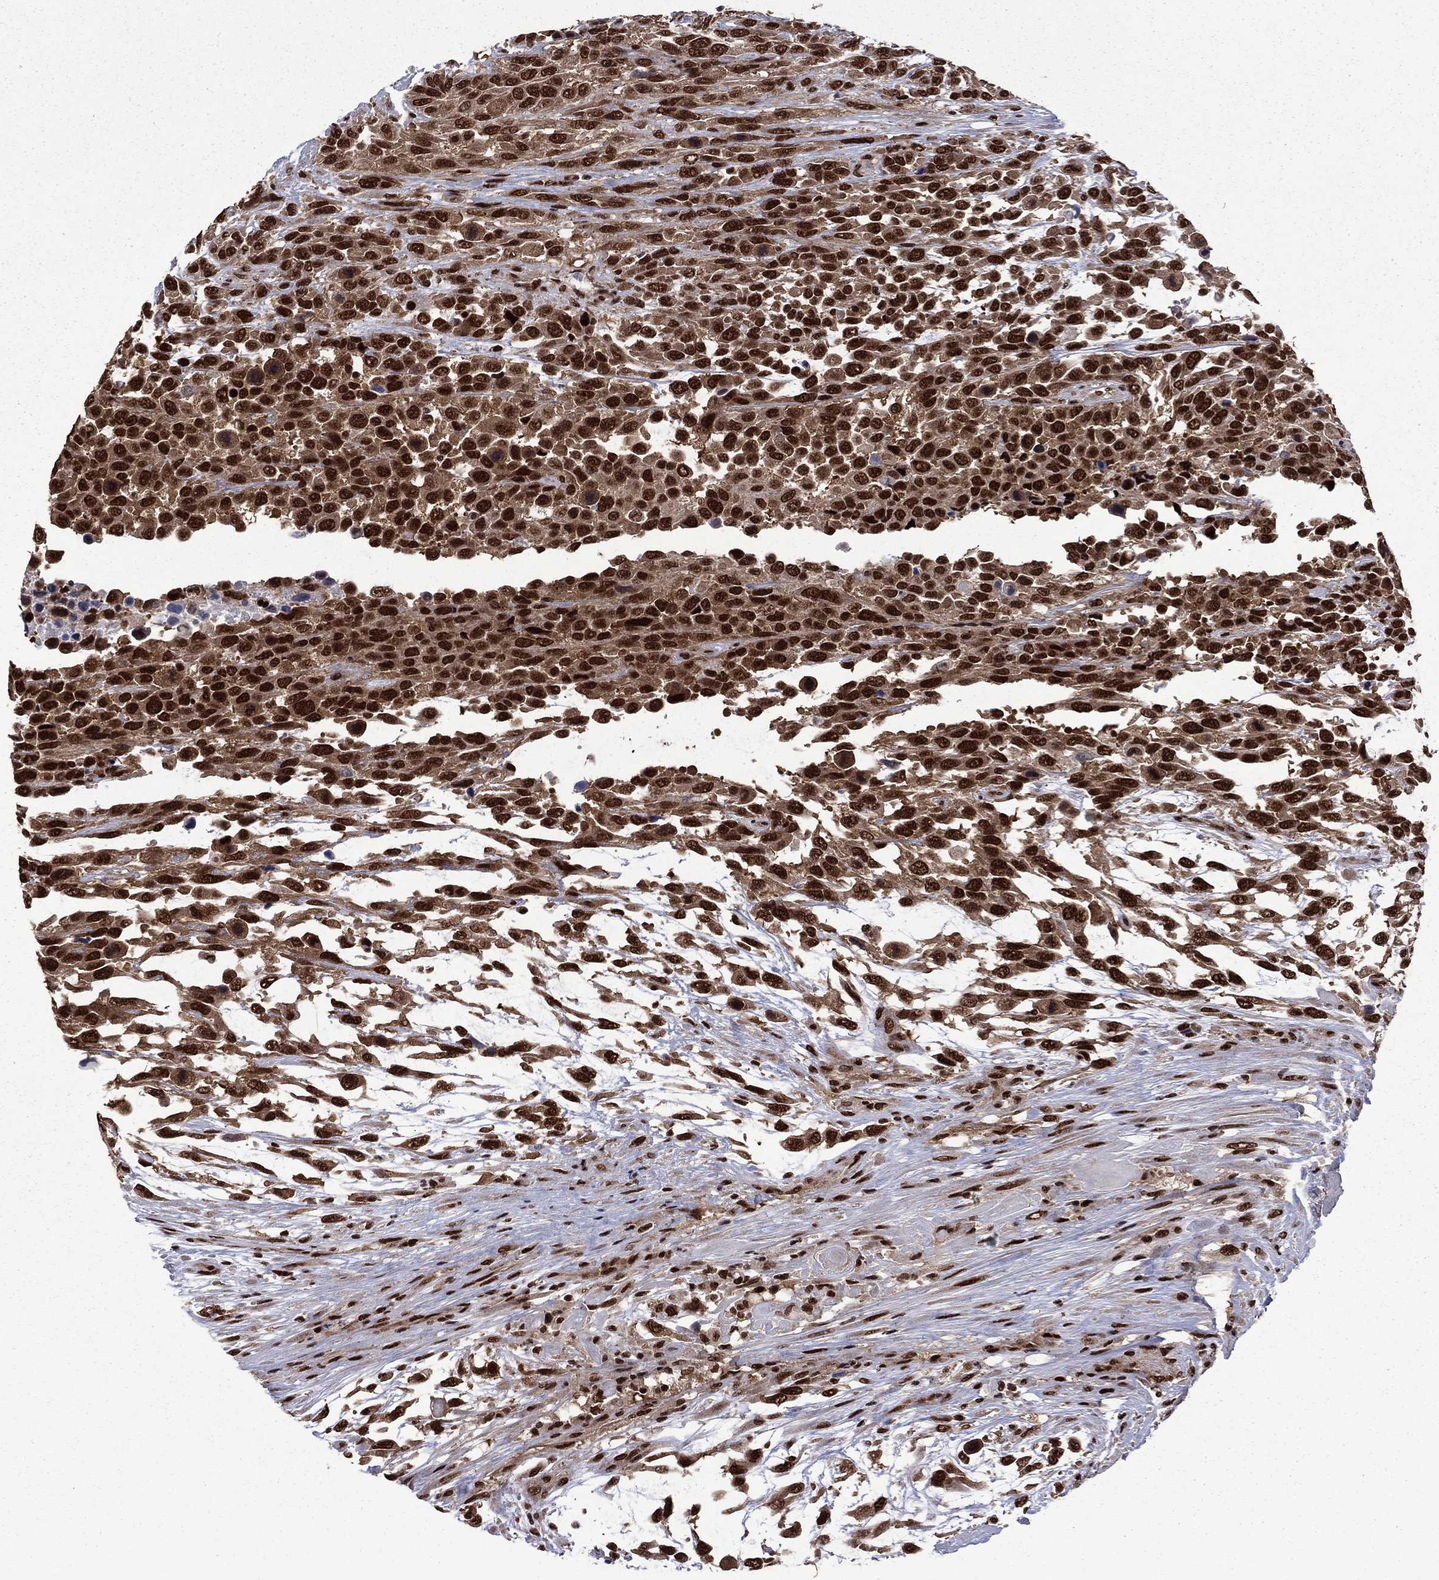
{"staining": {"intensity": "strong", "quantity": ">75%", "location": "nuclear"}, "tissue": "urothelial cancer", "cell_type": "Tumor cells", "image_type": "cancer", "snomed": [{"axis": "morphology", "description": "Urothelial carcinoma, High grade"}, {"axis": "topography", "description": "Urinary bladder"}], "caption": "Immunohistochemistry (IHC) image of neoplastic tissue: urothelial cancer stained using IHC exhibits high levels of strong protein expression localized specifically in the nuclear of tumor cells, appearing as a nuclear brown color.", "gene": "MED25", "patient": {"sex": "female", "age": 70}}